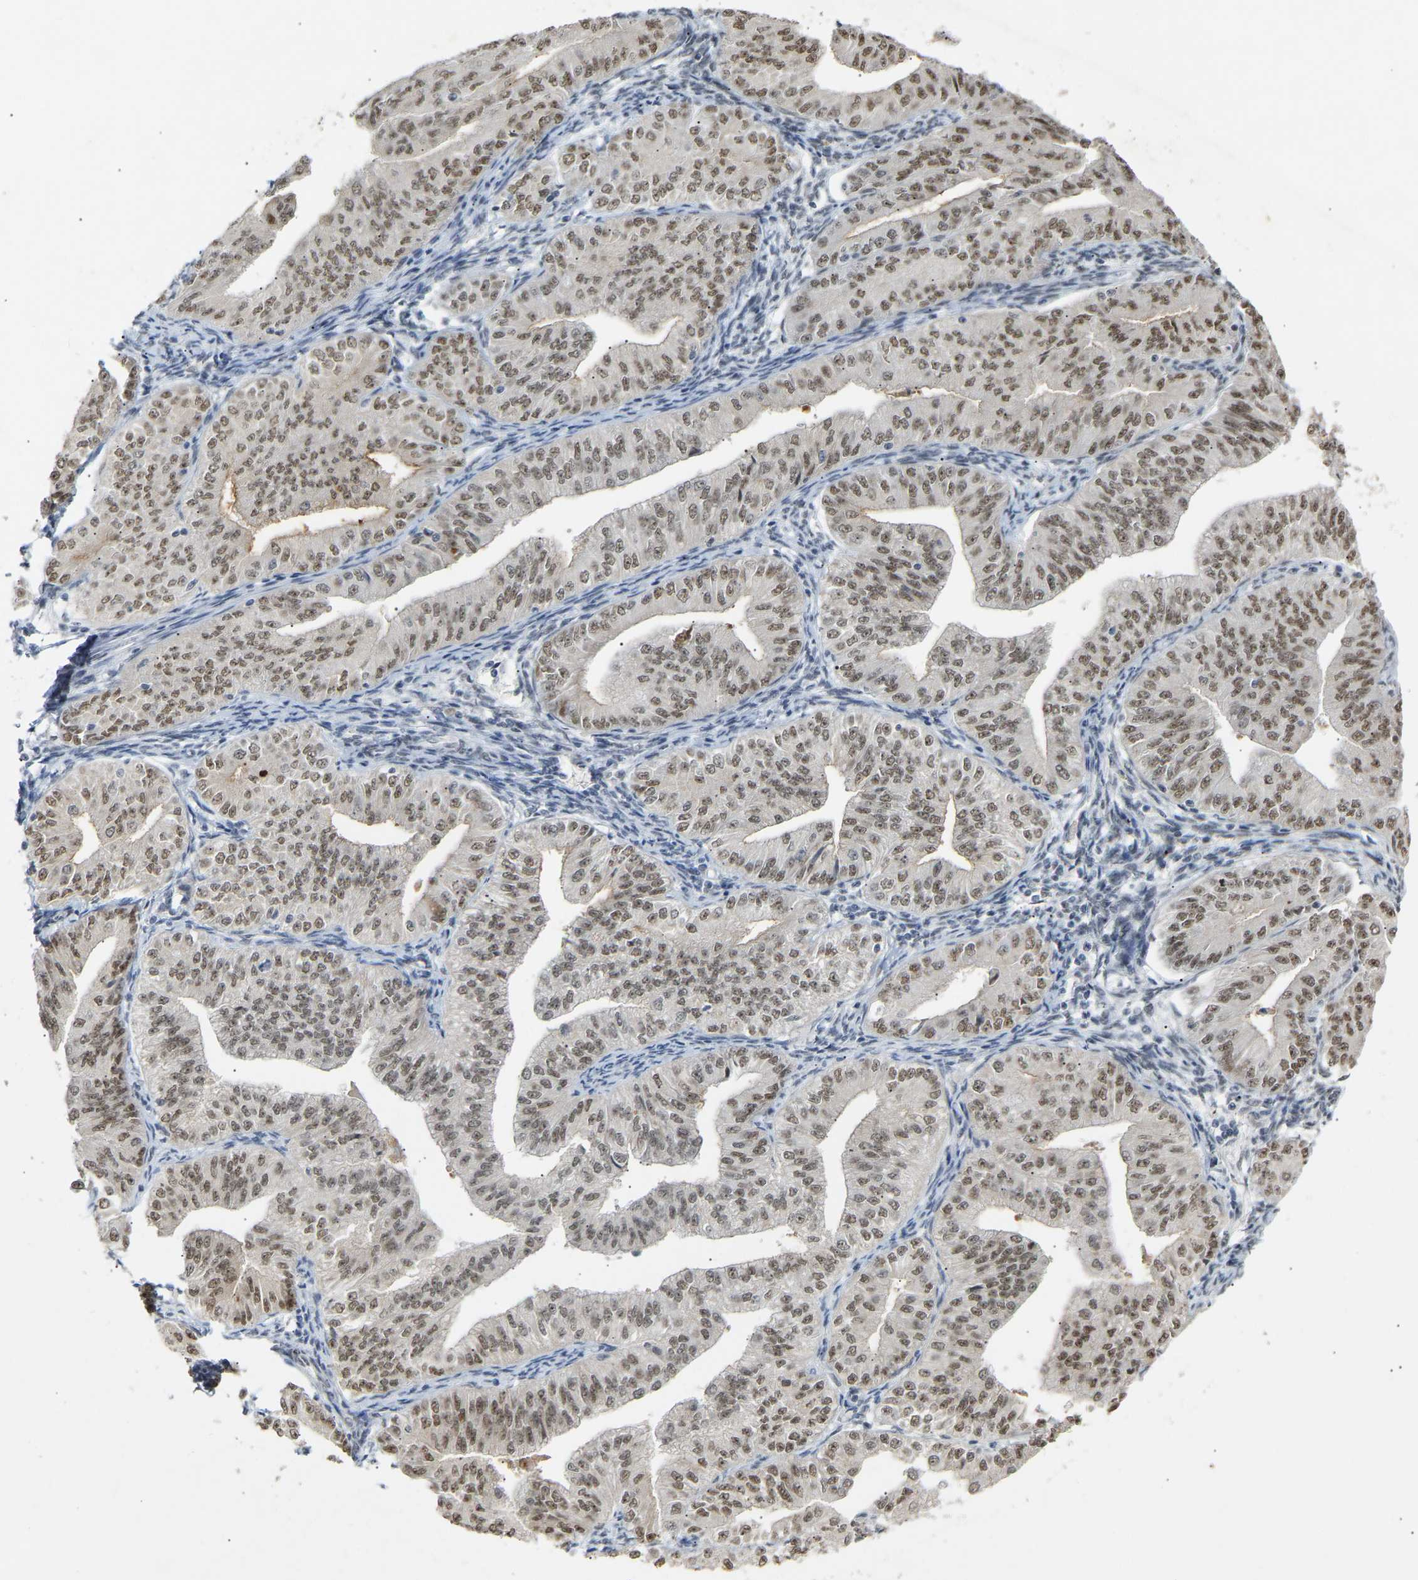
{"staining": {"intensity": "moderate", "quantity": ">75%", "location": "nuclear"}, "tissue": "endometrial cancer", "cell_type": "Tumor cells", "image_type": "cancer", "snomed": [{"axis": "morphology", "description": "Normal tissue, NOS"}, {"axis": "morphology", "description": "Adenocarcinoma, NOS"}, {"axis": "topography", "description": "Endometrium"}], "caption": "Immunohistochemistry (IHC) (DAB) staining of human adenocarcinoma (endometrial) exhibits moderate nuclear protein expression in about >75% of tumor cells. (DAB (3,3'-diaminobenzidine) IHC, brown staining for protein, blue staining for nuclei).", "gene": "NELFB", "patient": {"sex": "female", "age": 53}}